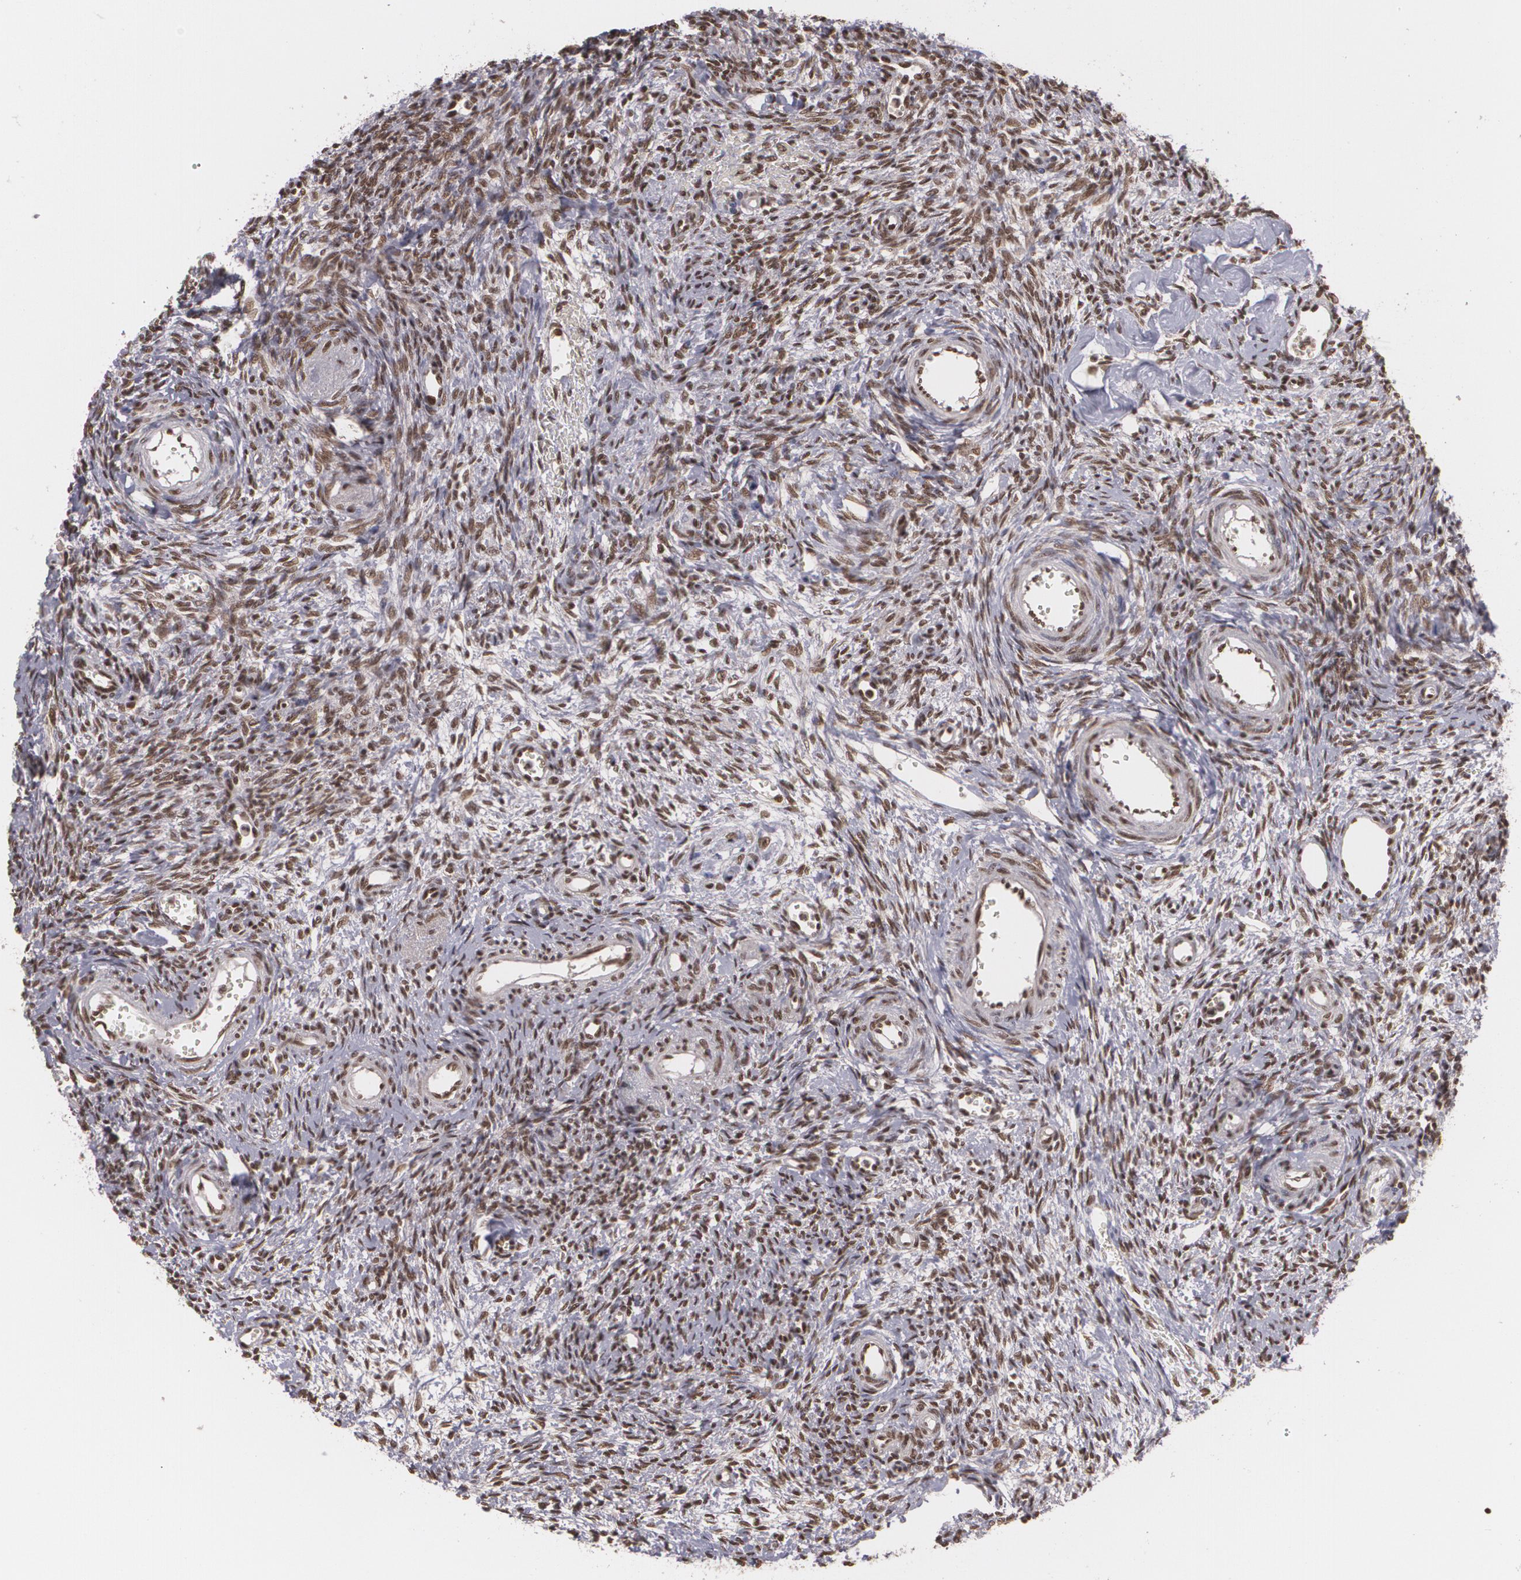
{"staining": {"intensity": "strong", "quantity": ">75%", "location": "nuclear"}, "tissue": "ovary", "cell_type": "Follicle cells", "image_type": "normal", "snomed": [{"axis": "morphology", "description": "Normal tissue, NOS"}, {"axis": "topography", "description": "Ovary"}], "caption": "IHC of unremarkable ovary displays high levels of strong nuclear positivity in approximately >75% of follicle cells. The protein is shown in brown color, while the nuclei are stained blue.", "gene": "RXRB", "patient": {"sex": "female", "age": 39}}